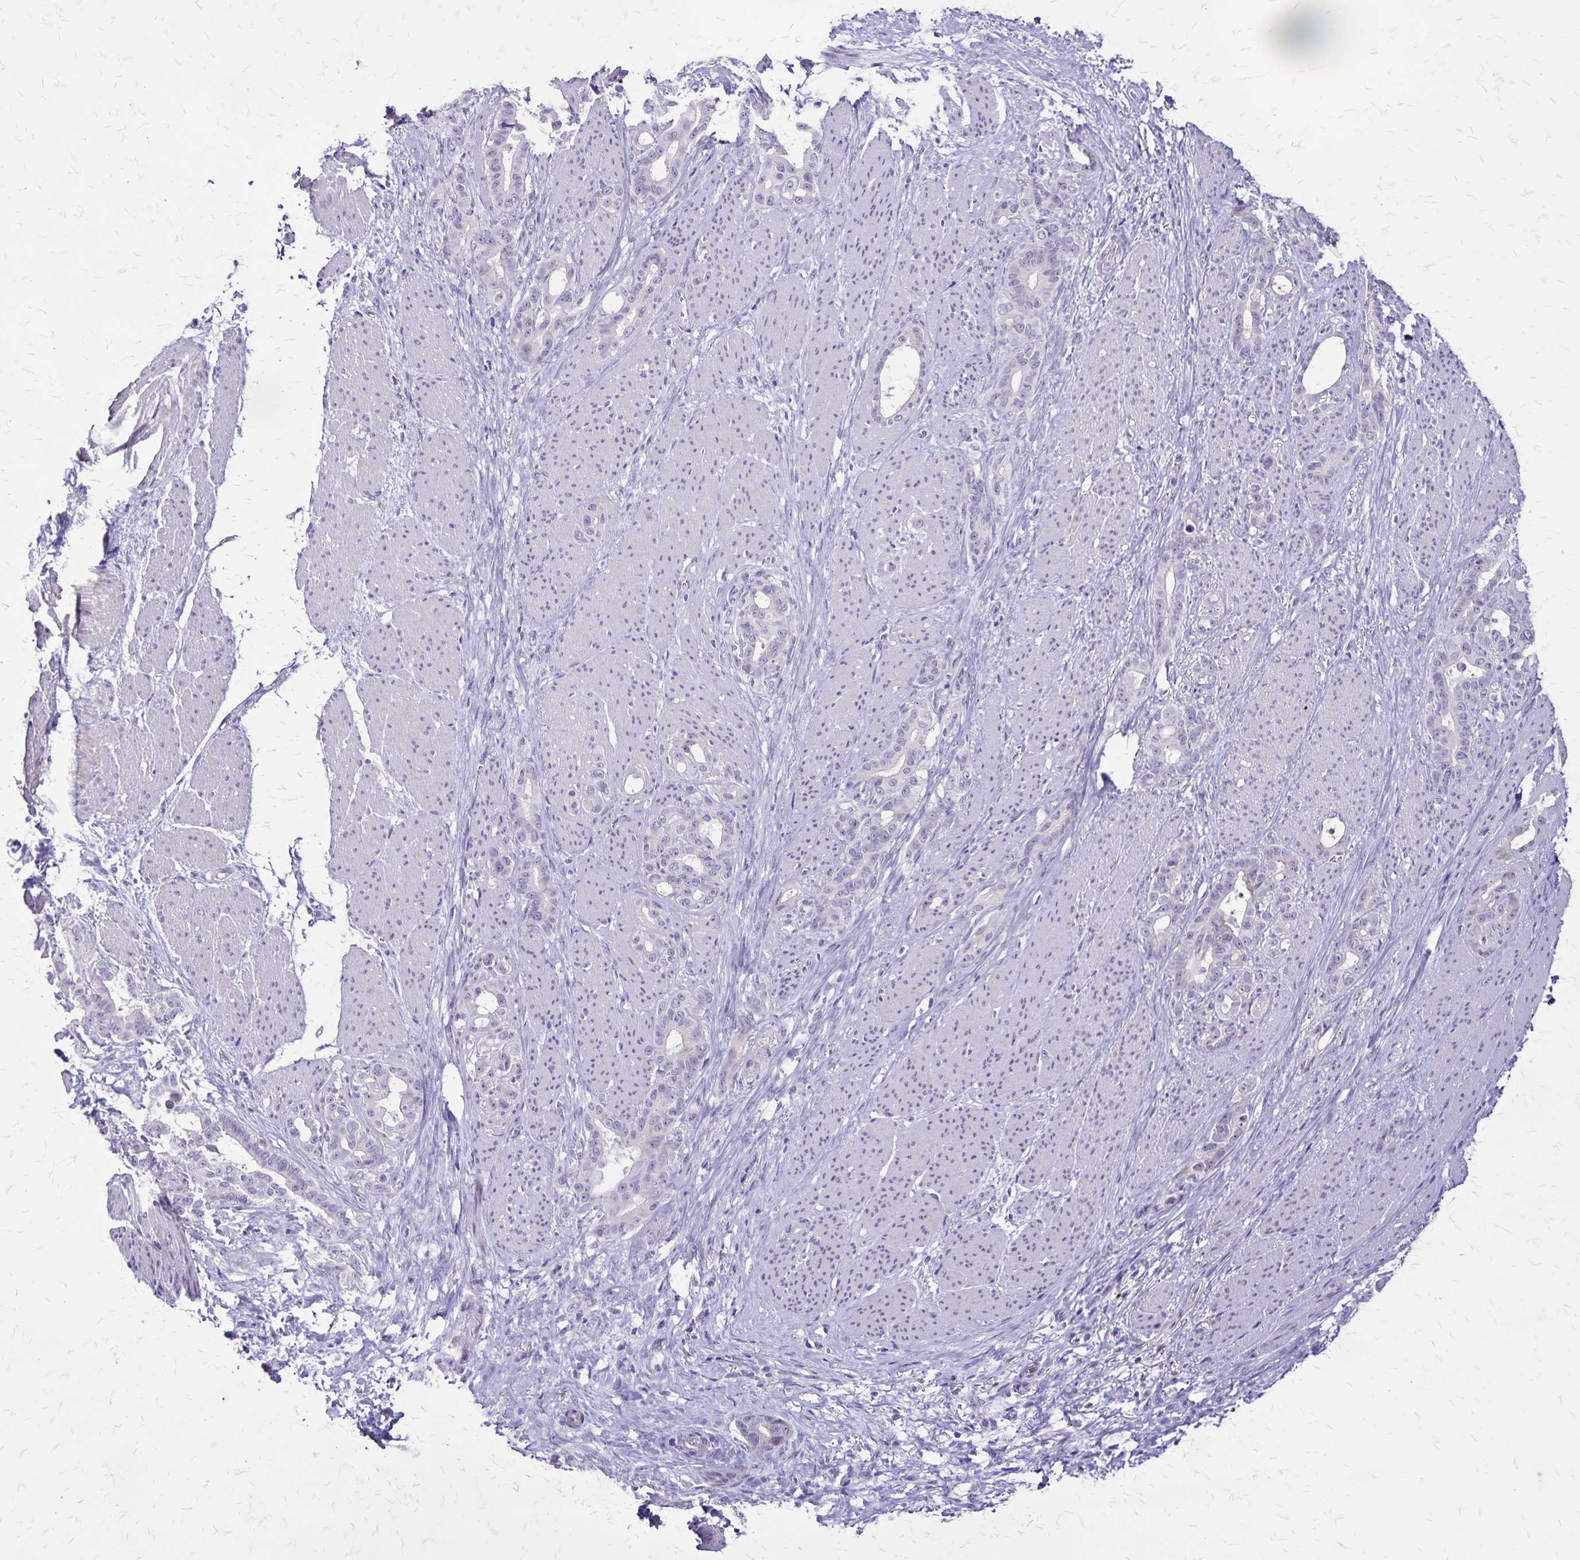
{"staining": {"intensity": "weak", "quantity": "<25%", "location": "cytoplasmic/membranous"}, "tissue": "stomach cancer", "cell_type": "Tumor cells", "image_type": "cancer", "snomed": [{"axis": "morphology", "description": "Normal tissue, NOS"}, {"axis": "morphology", "description": "Adenocarcinoma, NOS"}, {"axis": "topography", "description": "Esophagus"}, {"axis": "topography", "description": "Stomach, upper"}], "caption": "Human adenocarcinoma (stomach) stained for a protein using immunohistochemistry shows no expression in tumor cells.", "gene": "OR51B5", "patient": {"sex": "male", "age": 62}}